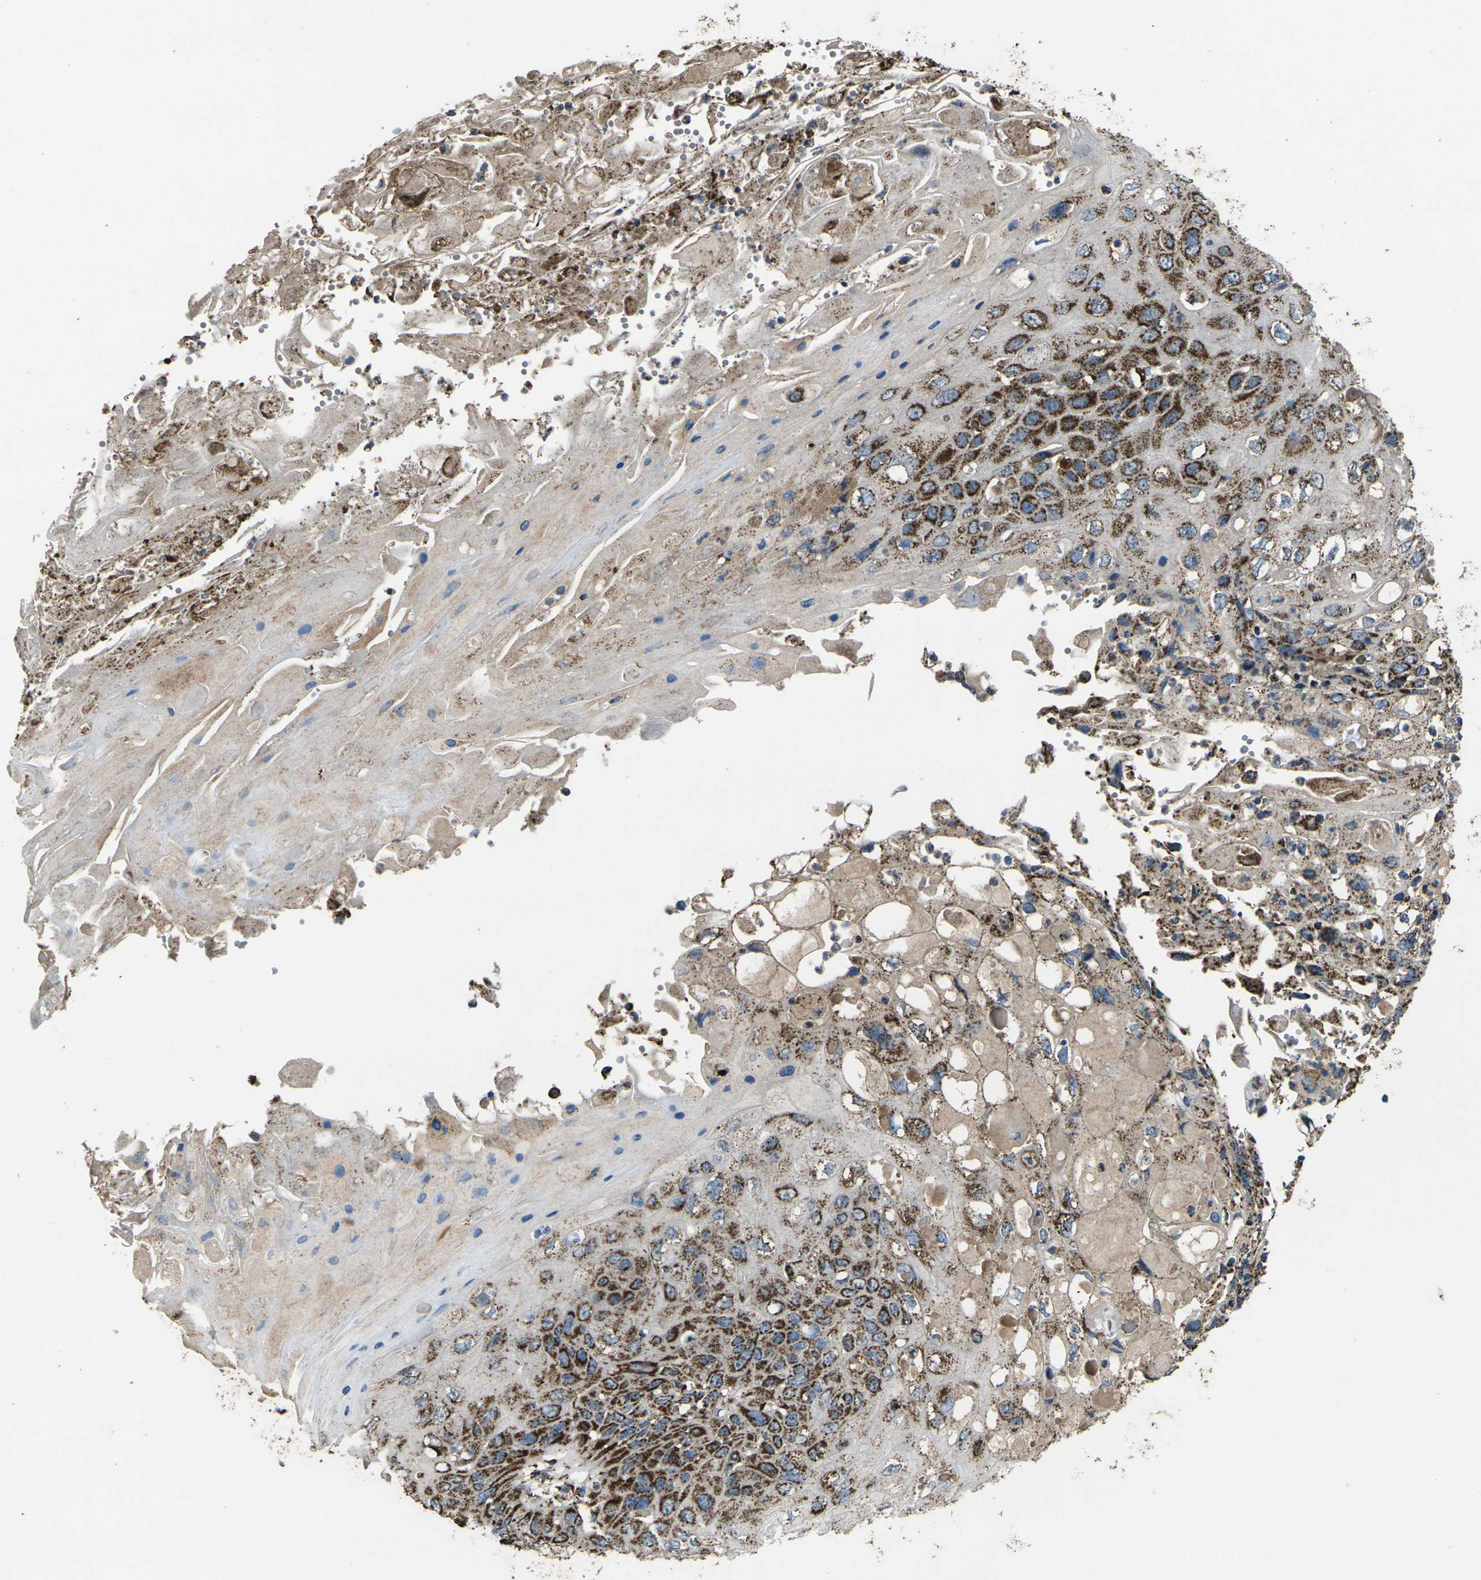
{"staining": {"intensity": "strong", "quantity": "25%-75%", "location": "cytoplasmic/membranous"}, "tissue": "cervical cancer", "cell_type": "Tumor cells", "image_type": "cancer", "snomed": [{"axis": "morphology", "description": "Squamous cell carcinoma, NOS"}, {"axis": "topography", "description": "Cervix"}], "caption": "Cervical cancer (squamous cell carcinoma) stained with a brown dye displays strong cytoplasmic/membranous positive expression in approximately 25%-75% of tumor cells.", "gene": "KLHL5", "patient": {"sex": "female", "age": 70}}